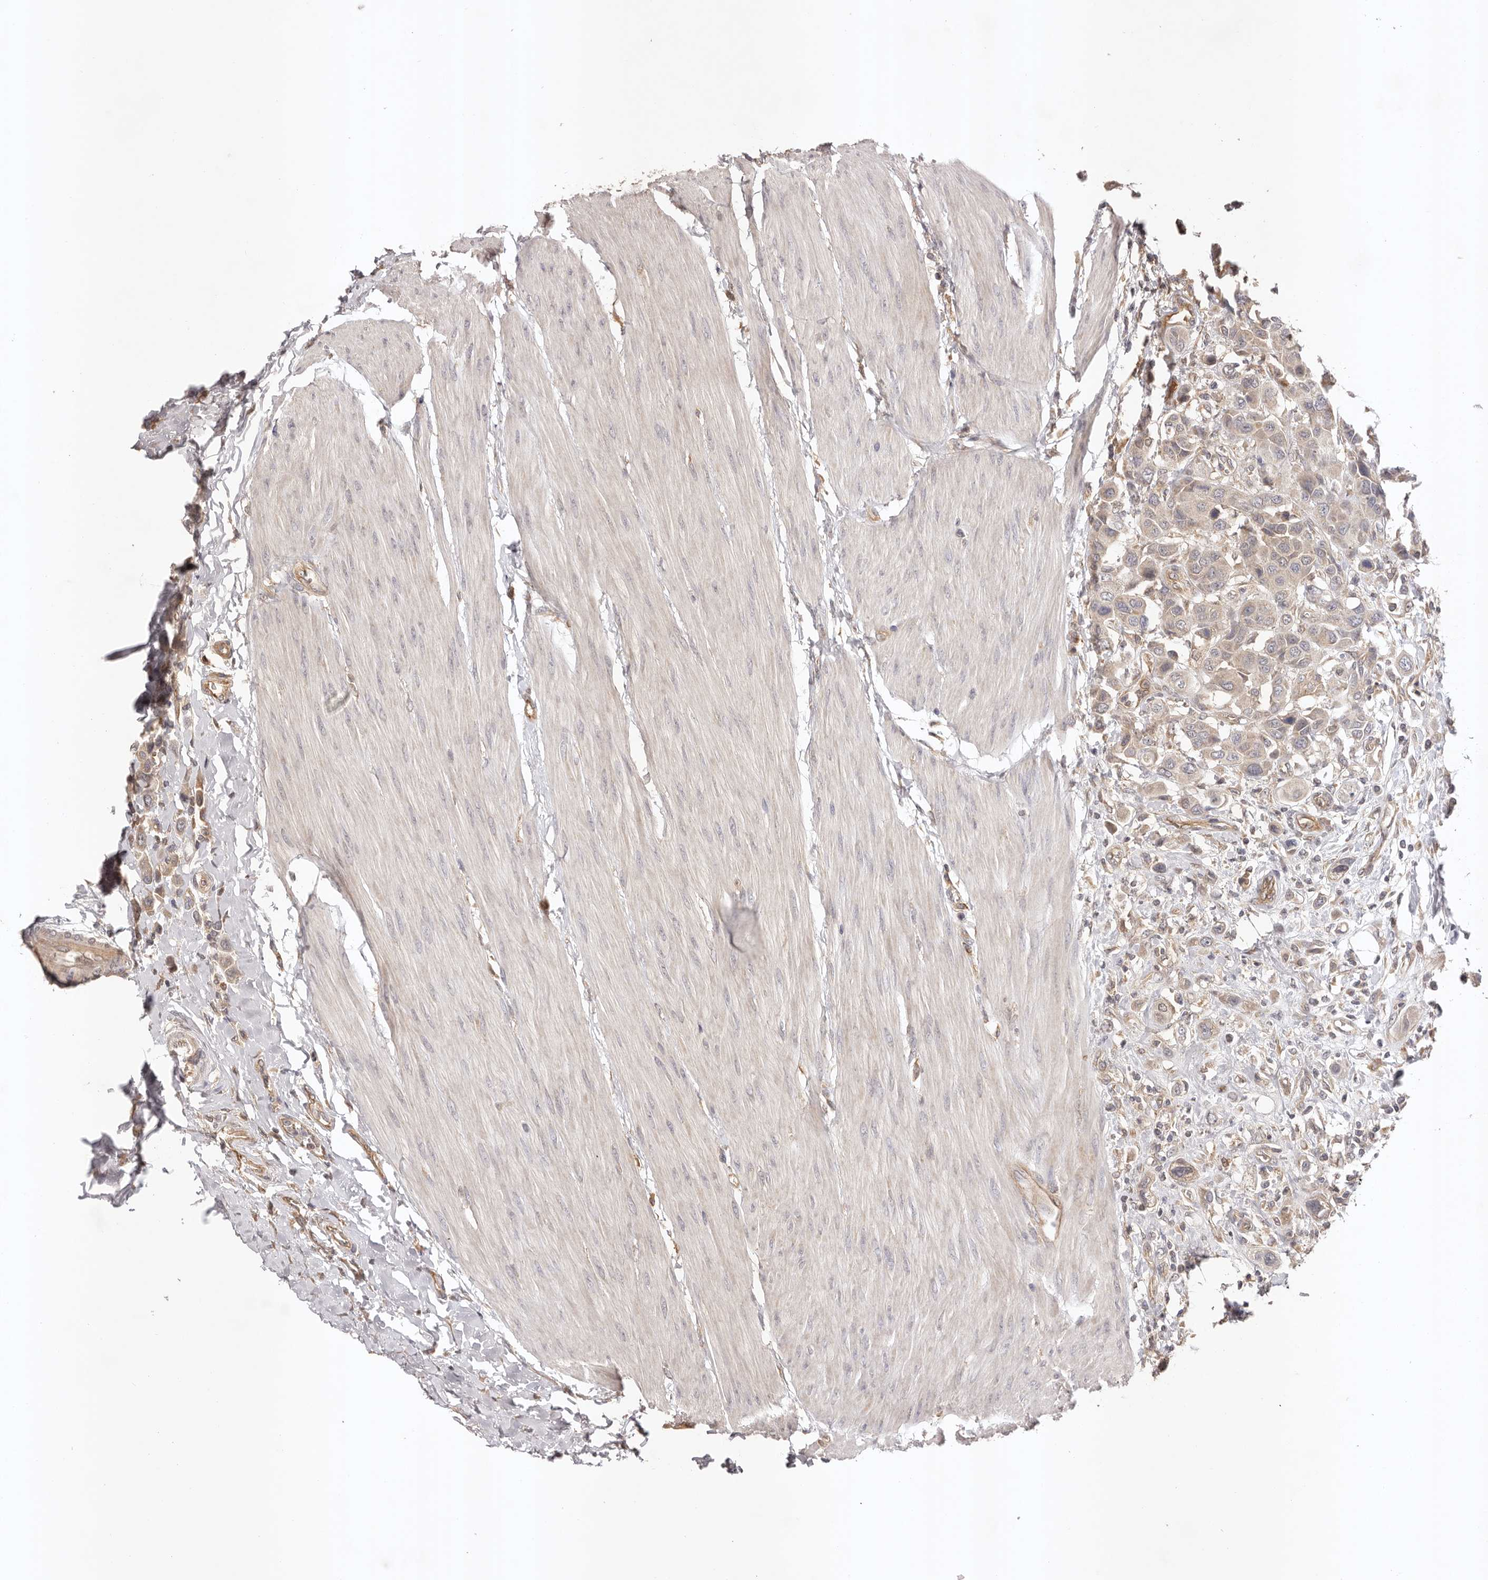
{"staining": {"intensity": "weak", "quantity": "25%-75%", "location": "cytoplasmic/membranous"}, "tissue": "urothelial cancer", "cell_type": "Tumor cells", "image_type": "cancer", "snomed": [{"axis": "morphology", "description": "Urothelial carcinoma, High grade"}, {"axis": "topography", "description": "Urinary bladder"}], "caption": "Urothelial cancer stained with DAB (3,3'-diaminobenzidine) immunohistochemistry (IHC) exhibits low levels of weak cytoplasmic/membranous staining in about 25%-75% of tumor cells.", "gene": "UBR2", "patient": {"sex": "male", "age": 50}}